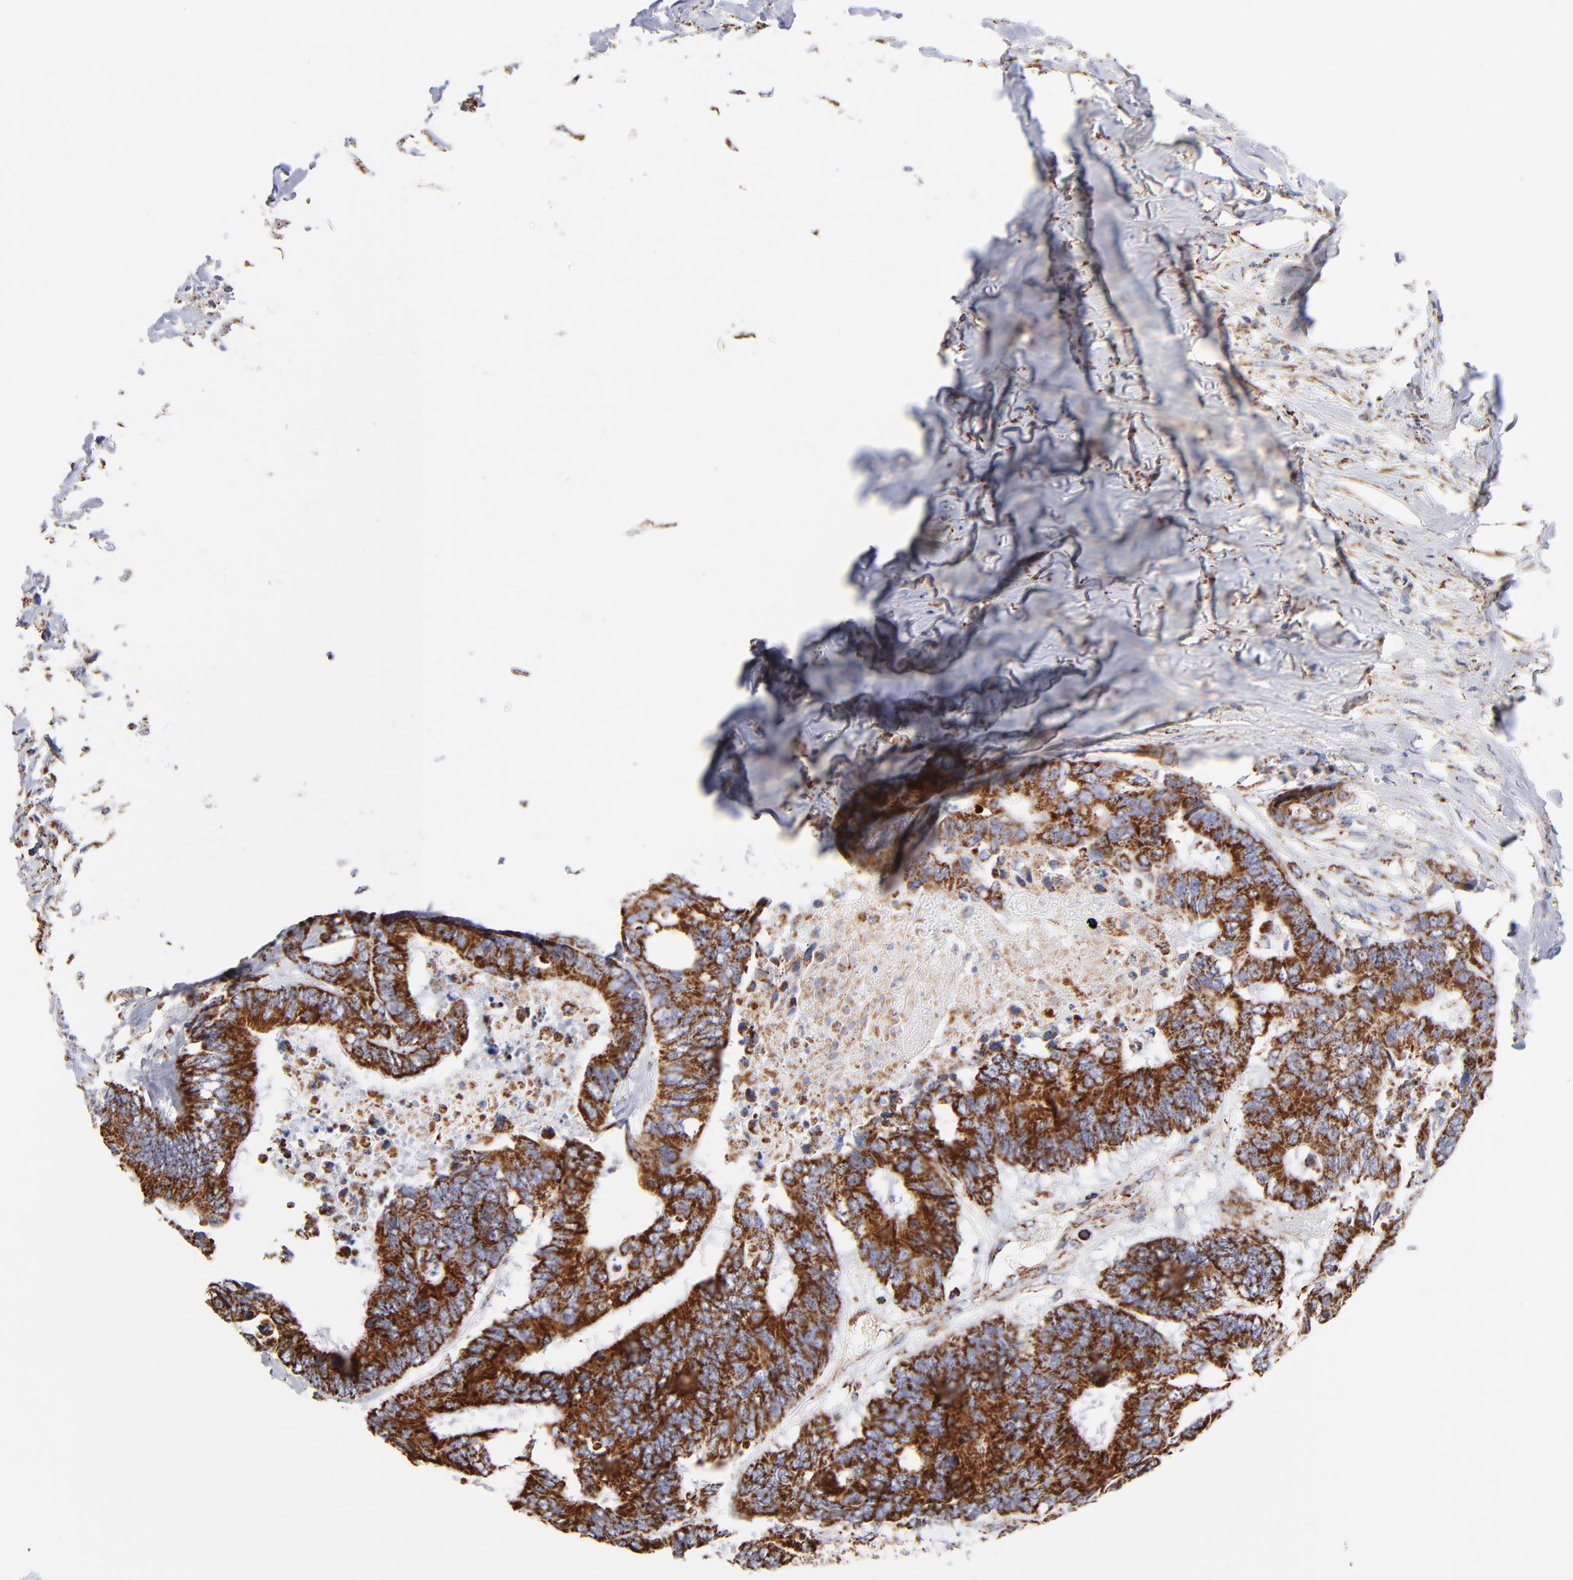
{"staining": {"intensity": "strong", "quantity": ">75%", "location": "cytoplasmic/membranous"}, "tissue": "colorectal cancer", "cell_type": "Tumor cells", "image_type": "cancer", "snomed": [{"axis": "morphology", "description": "Adenocarcinoma, NOS"}, {"axis": "topography", "description": "Rectum"}], "caption": "IHC (DAB) staining of colorectal cancer displays strong cytoplasmic/membranous protein staining in about >75% of tumor cells.", "gene": "PHB1", "patient": {"sex": "male", "age": 55}}